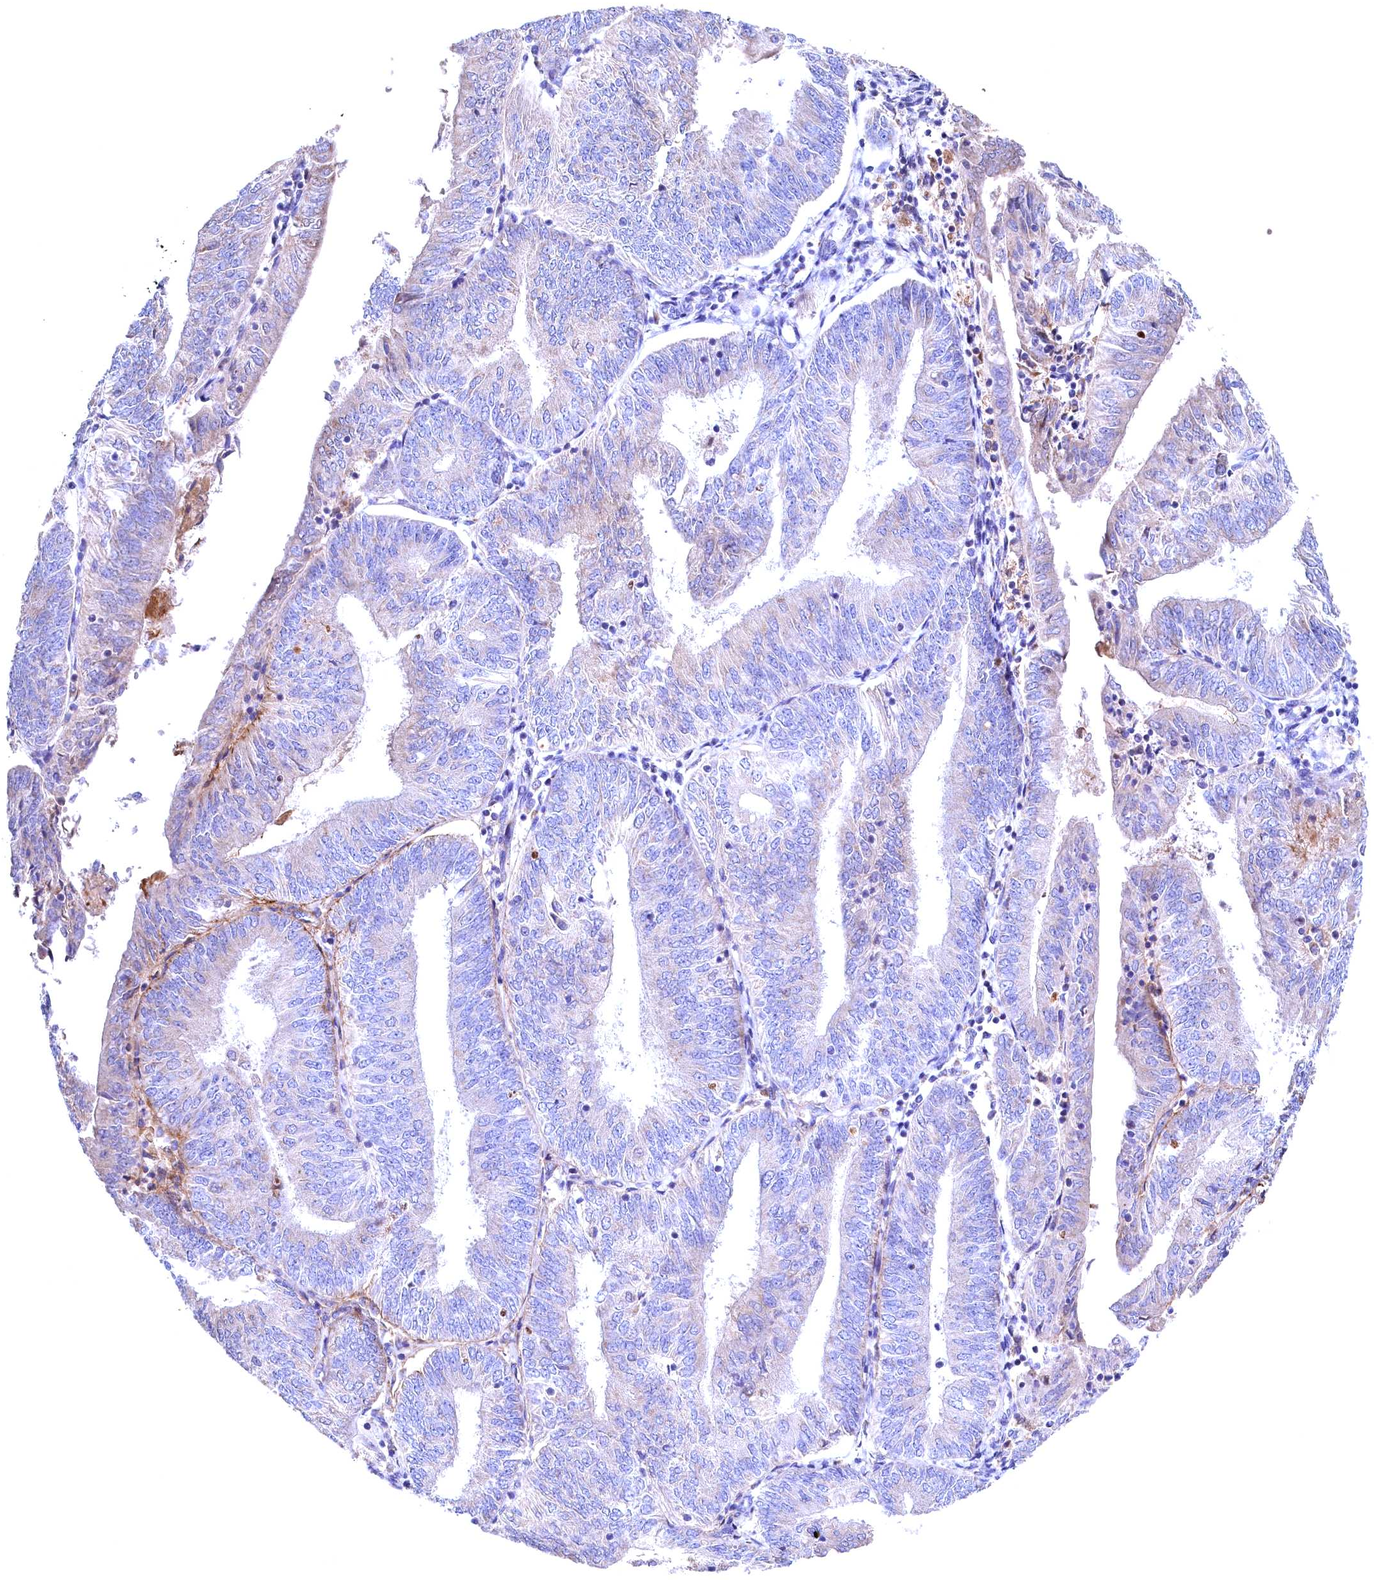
{"staining": {"intensity": "negative", "quantity": "none", "location": "none"}, "tissue": "endometrial cancer", "cell_type": "Tumor cells", "image_type": "cancer", "snomed": [{"axis": "morphology", "description": "Adenocarcinoma, NOS"}, {"axis": "topography", "description": "Endometrium"}], "caption": "High magnification brightfield microscopy of endometrial cancer stained with DAB (brown) and counterstained with hematoxylin (blue): tumor cells show no significant expression.", "gene": "GPR108", "patient": {"sex": "female", "age": 58}}